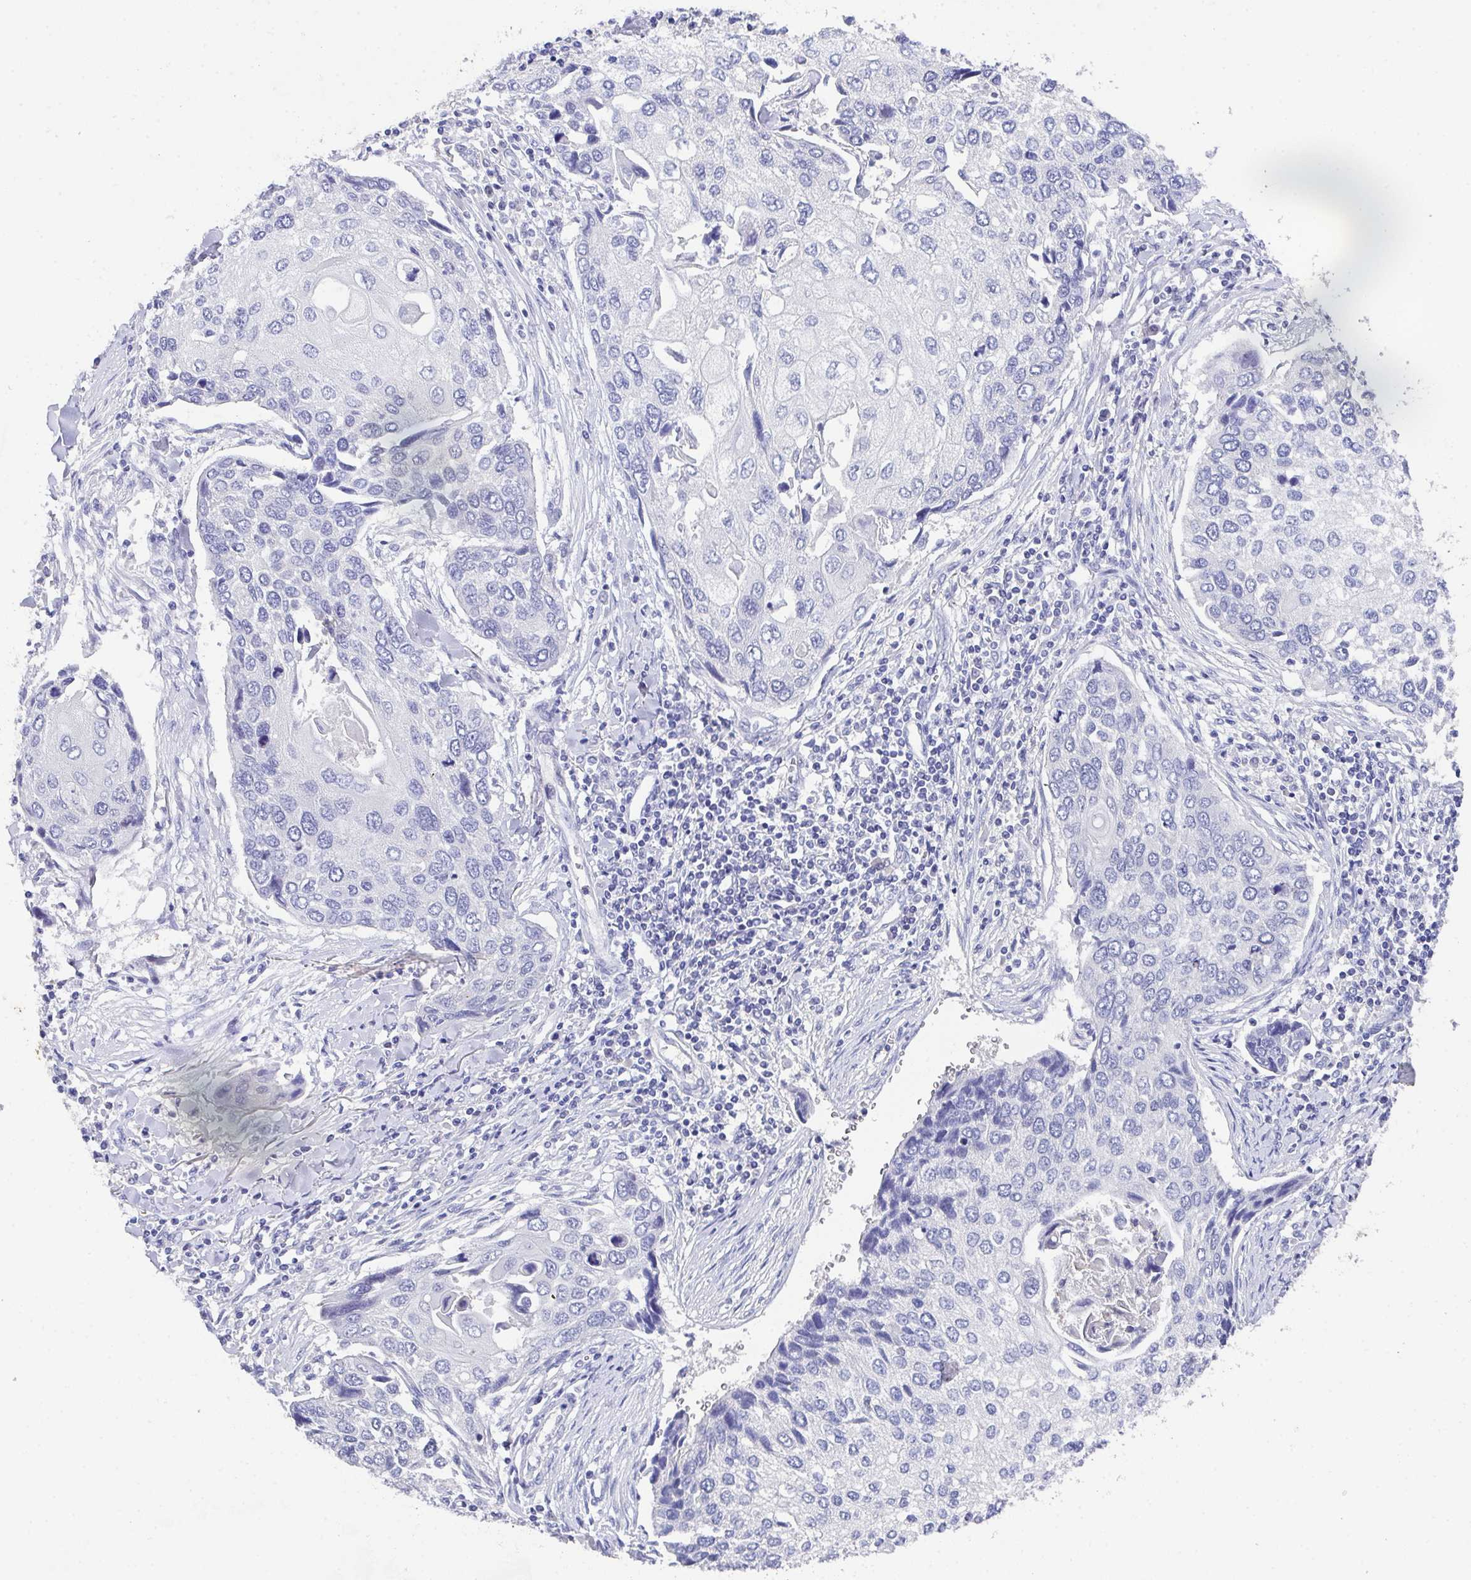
{"staining": {"intensity": "negative", "quantity": "none", "location": "none"}, "tissue": "lung cancer", "cell_type": "Tumor cells", "image_type": "cancer", "snomed": [{"axis": "morphology", "description": "Squamous cell carcinoma, NOS"}, {"axis": "morphology", "description": "Squamous cell carcinoma, metastatic, NOS"}, {"axis": "topography", "description": "Lung"}], "caption": "The immunohistochemistry (IHC) image has no significant expression in tumor cells of lung cancer tissue.", "gene": "SSC4D", "patient": {"sex": "male", "age": 63}}